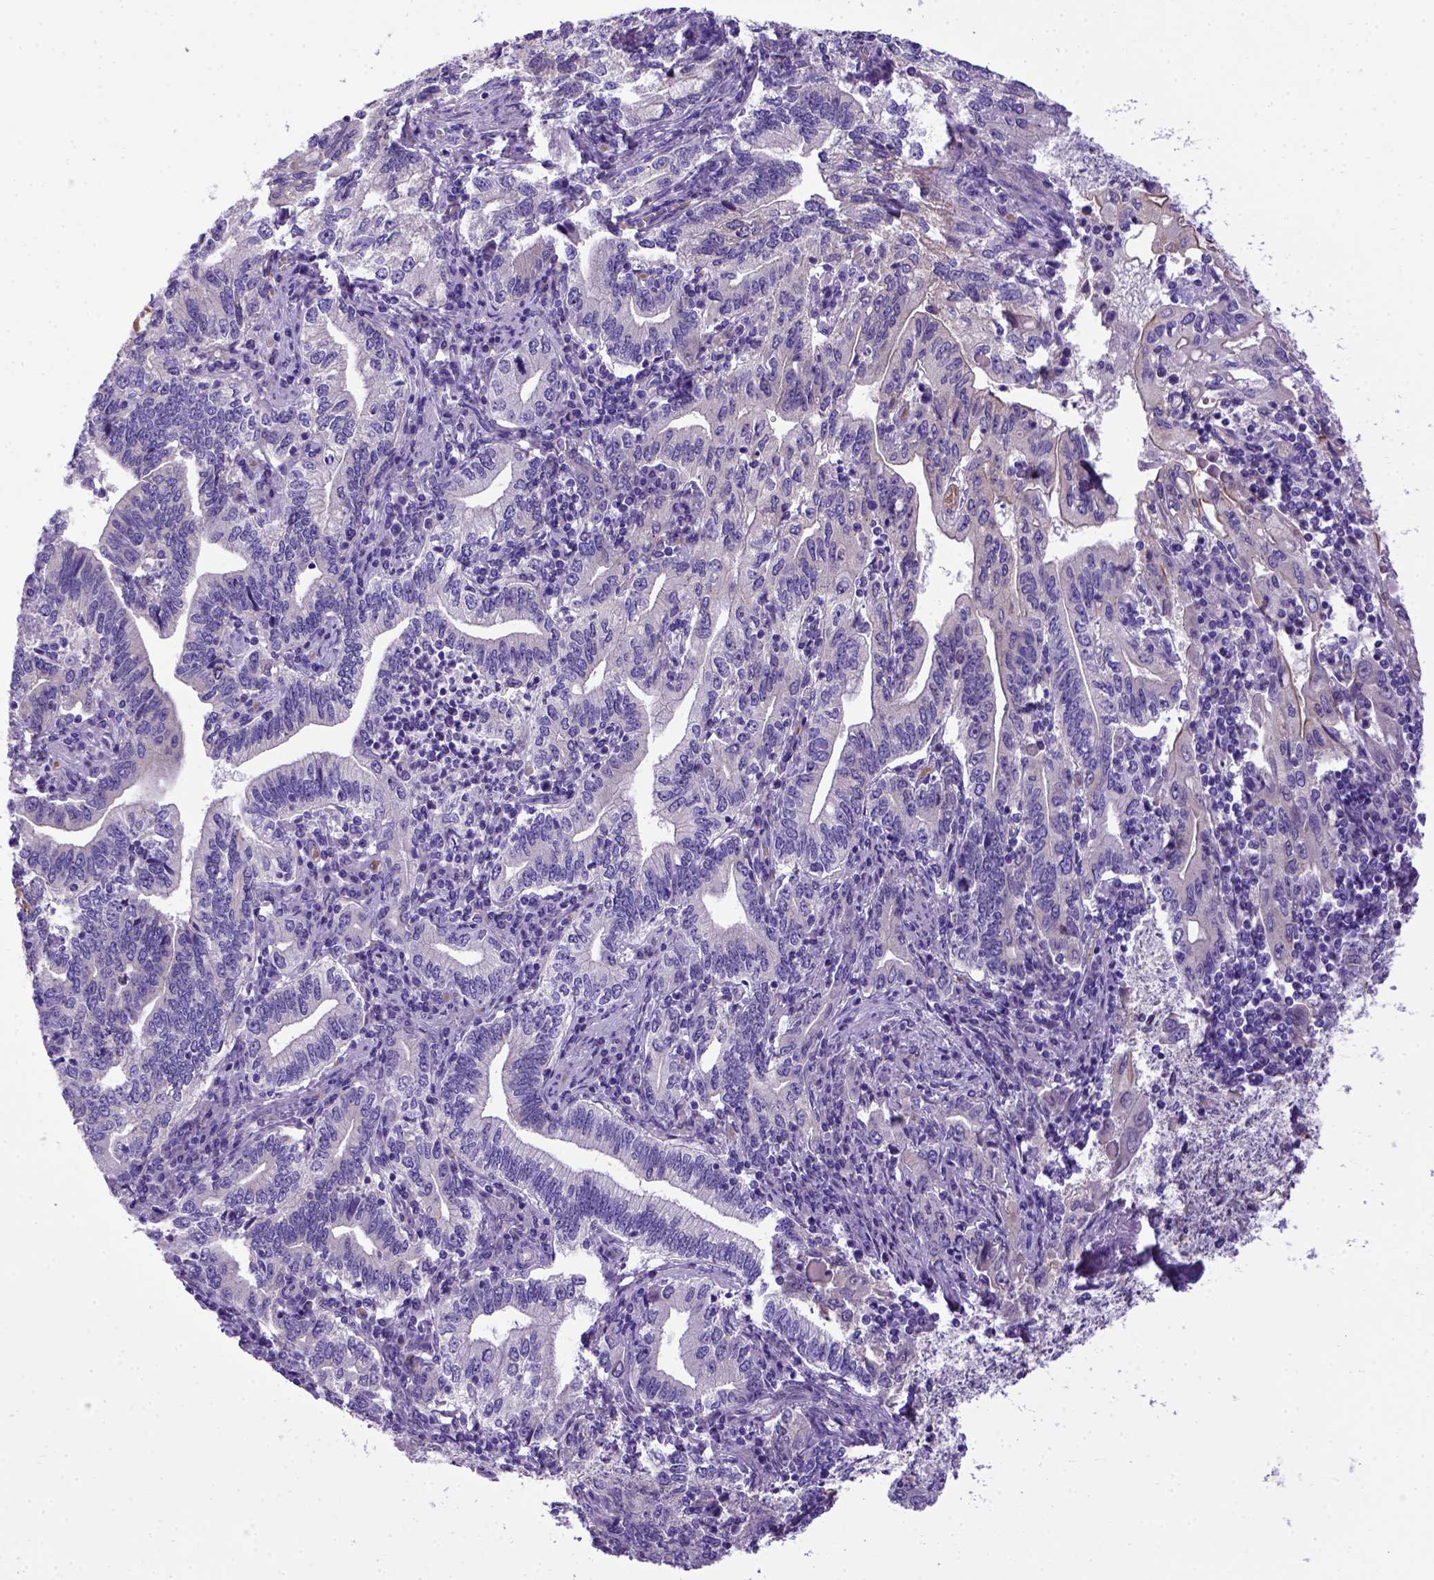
{"staining": {"intensity": "negative", "quantity": "none", "location": "none"}, "tissue": "stomach cancer", "cell_type": "Tumor cells", "image_type": "cancer", "snomed": [{"axis": "morphology", "description": "Adenocarcinoma, NOS"}, {"axis": "topography", "description": "Stomach, lower"}], "caption": "Histopathology image shows no protein staining in tumor cells of stomach adenocarcinoma tissue.", "gene": "ADAM12", "patient": {"sex": "female", "age": 72}}